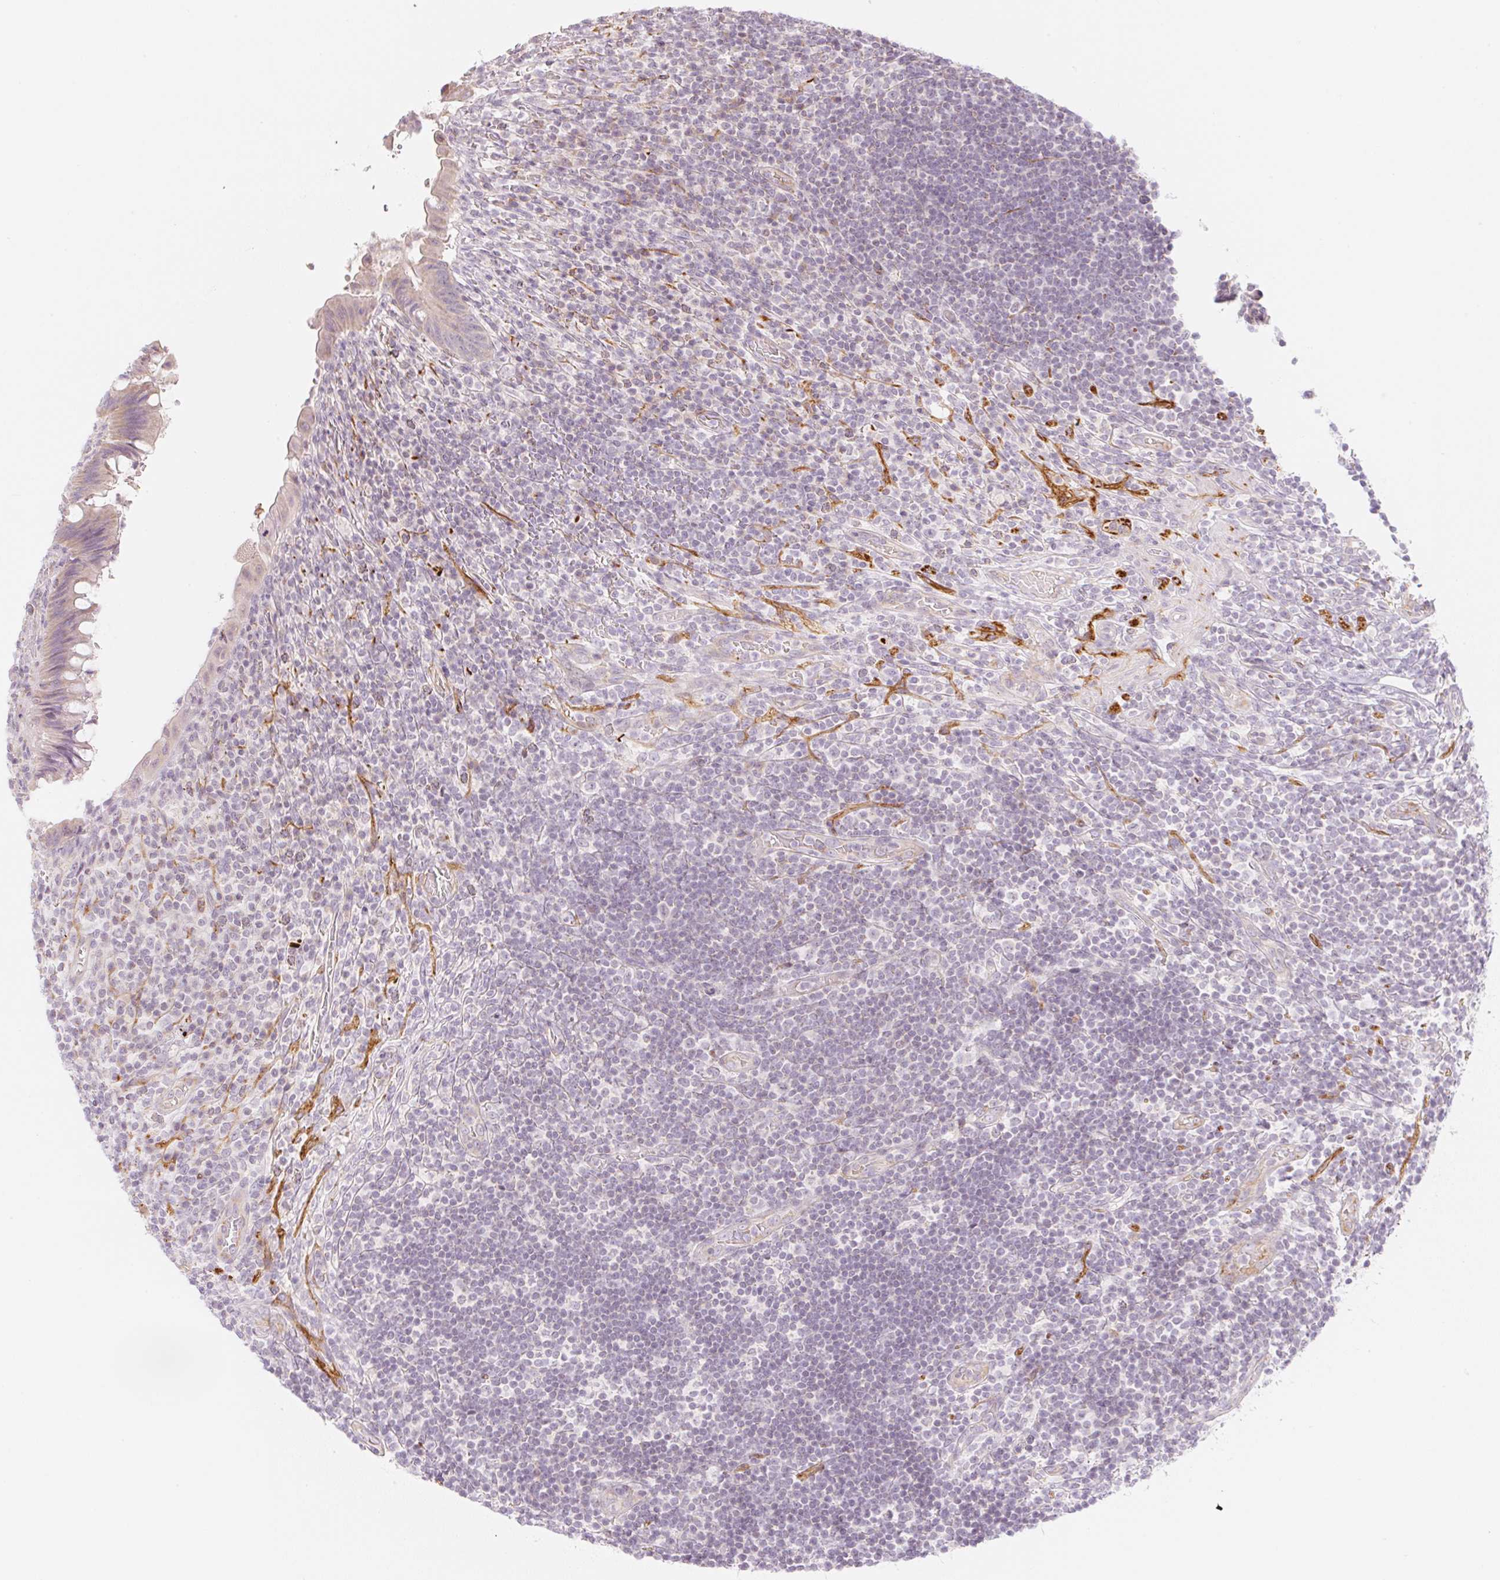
{"staining": {"intensity": "weak", "quantity": ">75%", "location": "cytoplasmic/membranous"}, "tissue": "appendix", "cell_type": "Glandular cells", "image_type": "normal", "snomed": [{"axis": "morphology", "description": "Normal tissue, NOS"}, {"axis": "topography", "description": "Appendix"}], "caption": "The histopathology image reveals immunohistochemical staining of normal appendix. There is weak cytoplasmic/membranous staining is appreciated in about >75% of glandular cells.", "gene": "CASKIN1", "patient": {"sex": "female", "age": 43}}